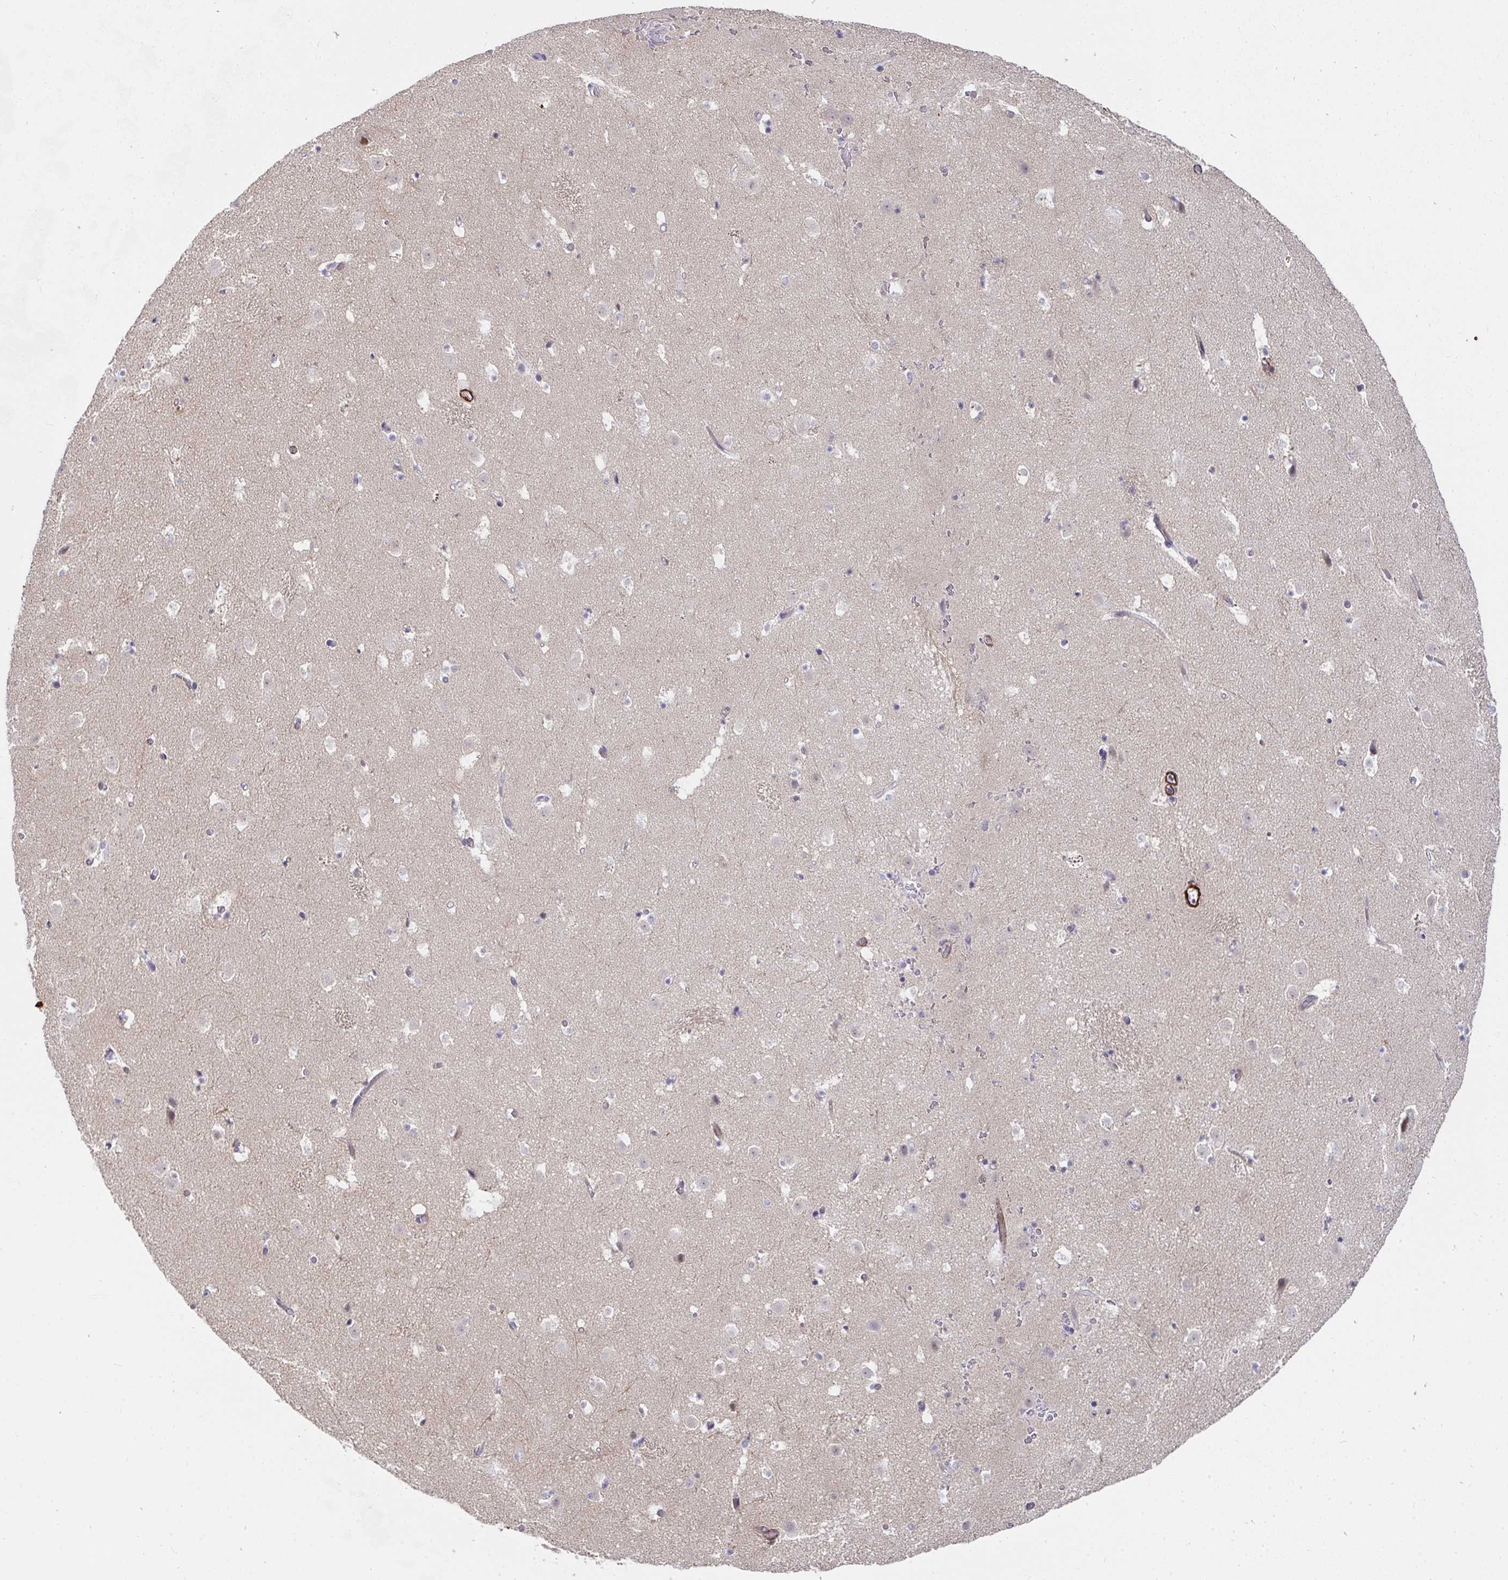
{"staining": {"intensity": "negative", "quantity": "none", "location": "none"}, "tissue": "caudate", "cell_type": "Glial cells", "image_type": "normal", "snomed": [{"axis": "morphology", "description": "Normal tissue, NOS"}, {"axis": "topography", "description": "Lateral ventricle wall"}], "caption": "Immunohistochemistry of benign human caudate exhibits no staining in glial cells. (DAB (3,3'-diaminobenzidine) immunohistochemistry (IHC) visualized using brightfield microscopy, high magnification).", "gene": "GINS2", "patient": {"sex": "male", "age": 37}}